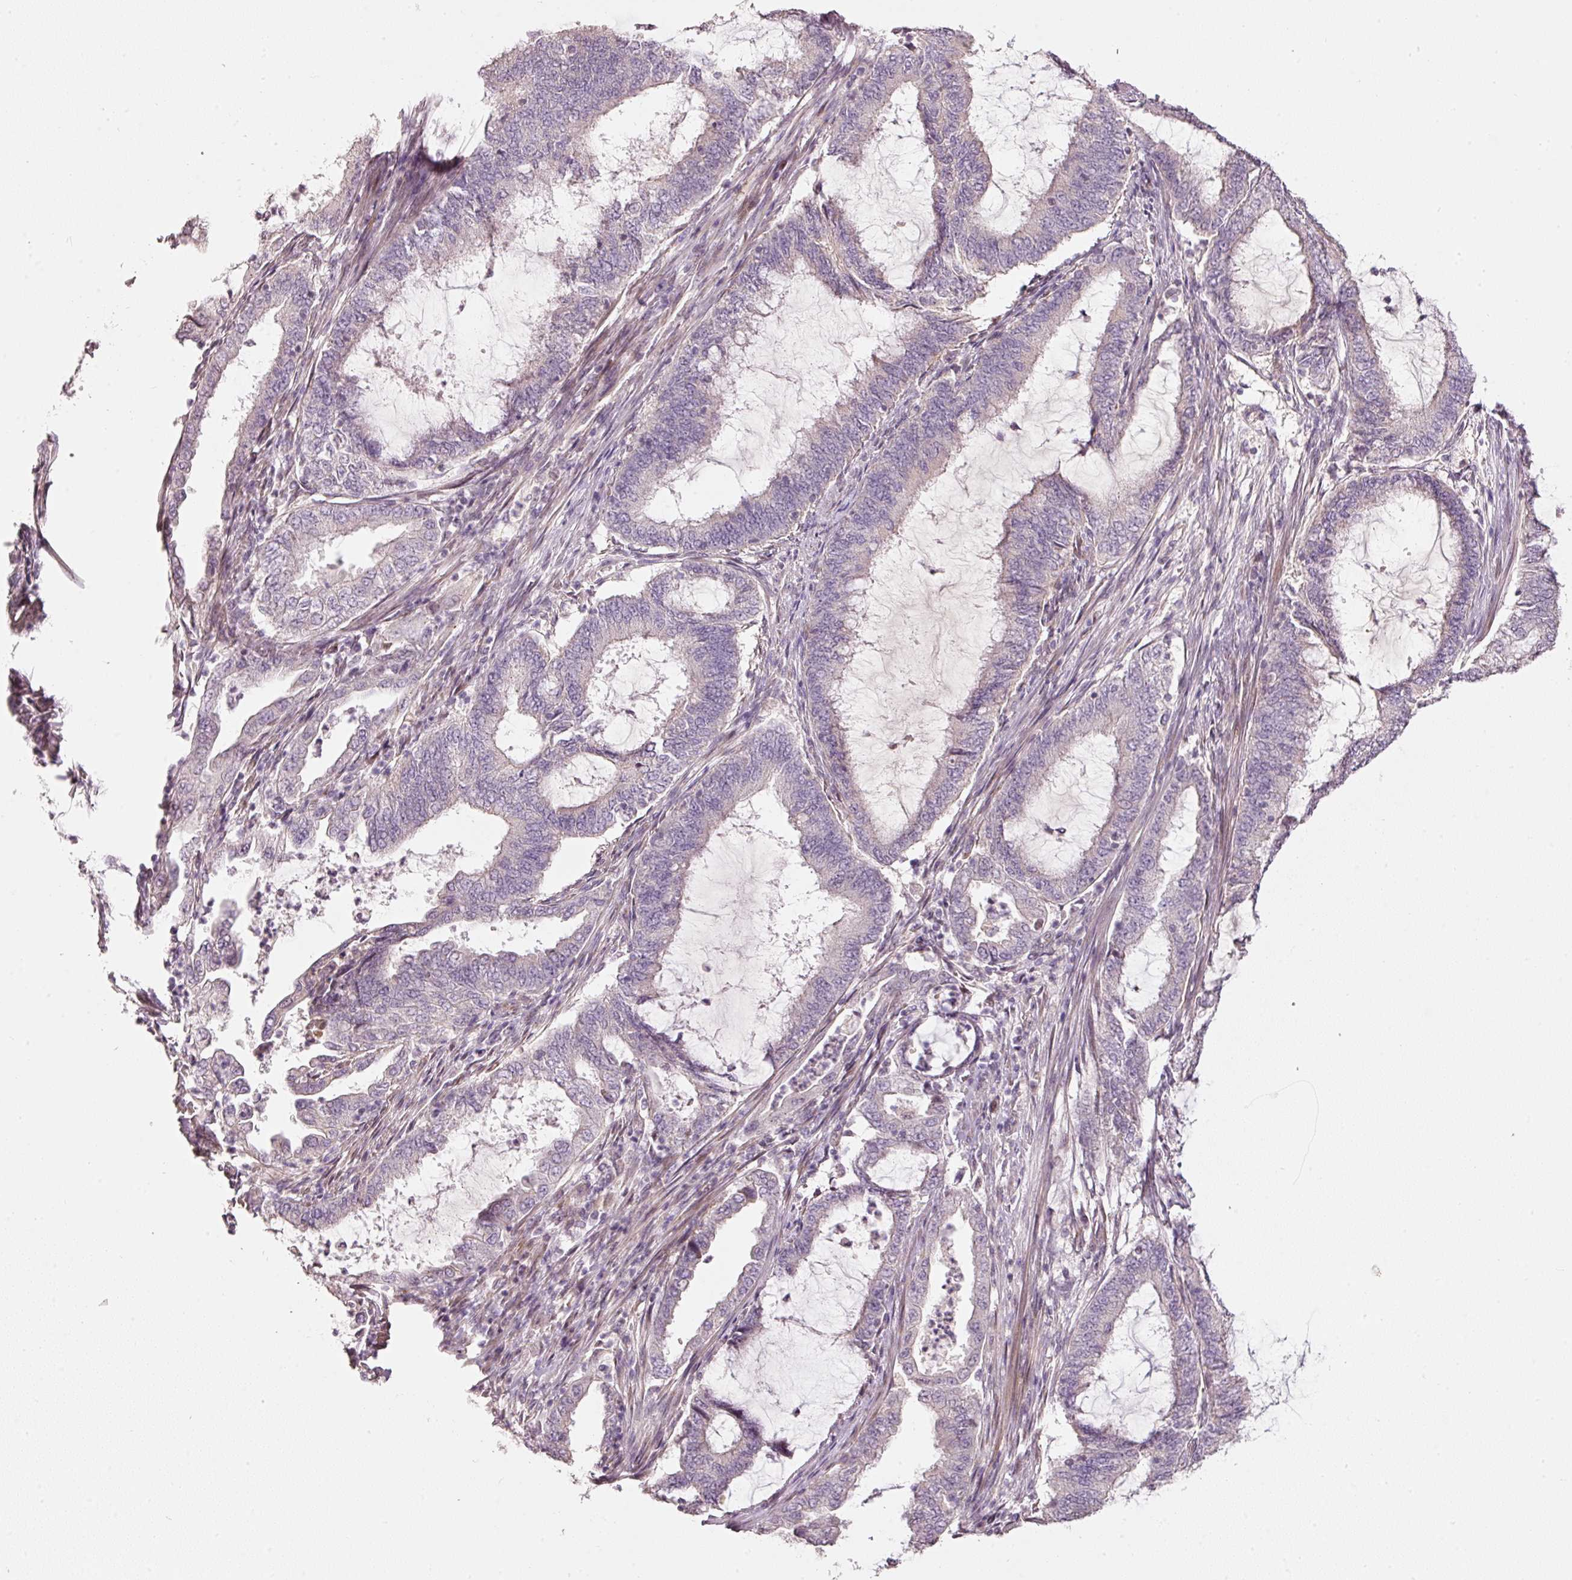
{"staining": {"intensity": "negative", "quantity": "none", "location": "none"}, "tissue": "endometrial cancer", "cell_type": "Tumor cells", "image_type": "cancer", "snomed": [{"axis": "morphology", "description": "Adenocarcinoma, NOS"}, {"axis": "topography", "description": "Endometrium"}], "caption": "A high-resolution image shows IHC staining of endometrial cancer (adenocarcinoma), which reveals no significant expression in tumor cells.", "gene": "TOB2", "patient": {"sex": "female", "age": 51}}